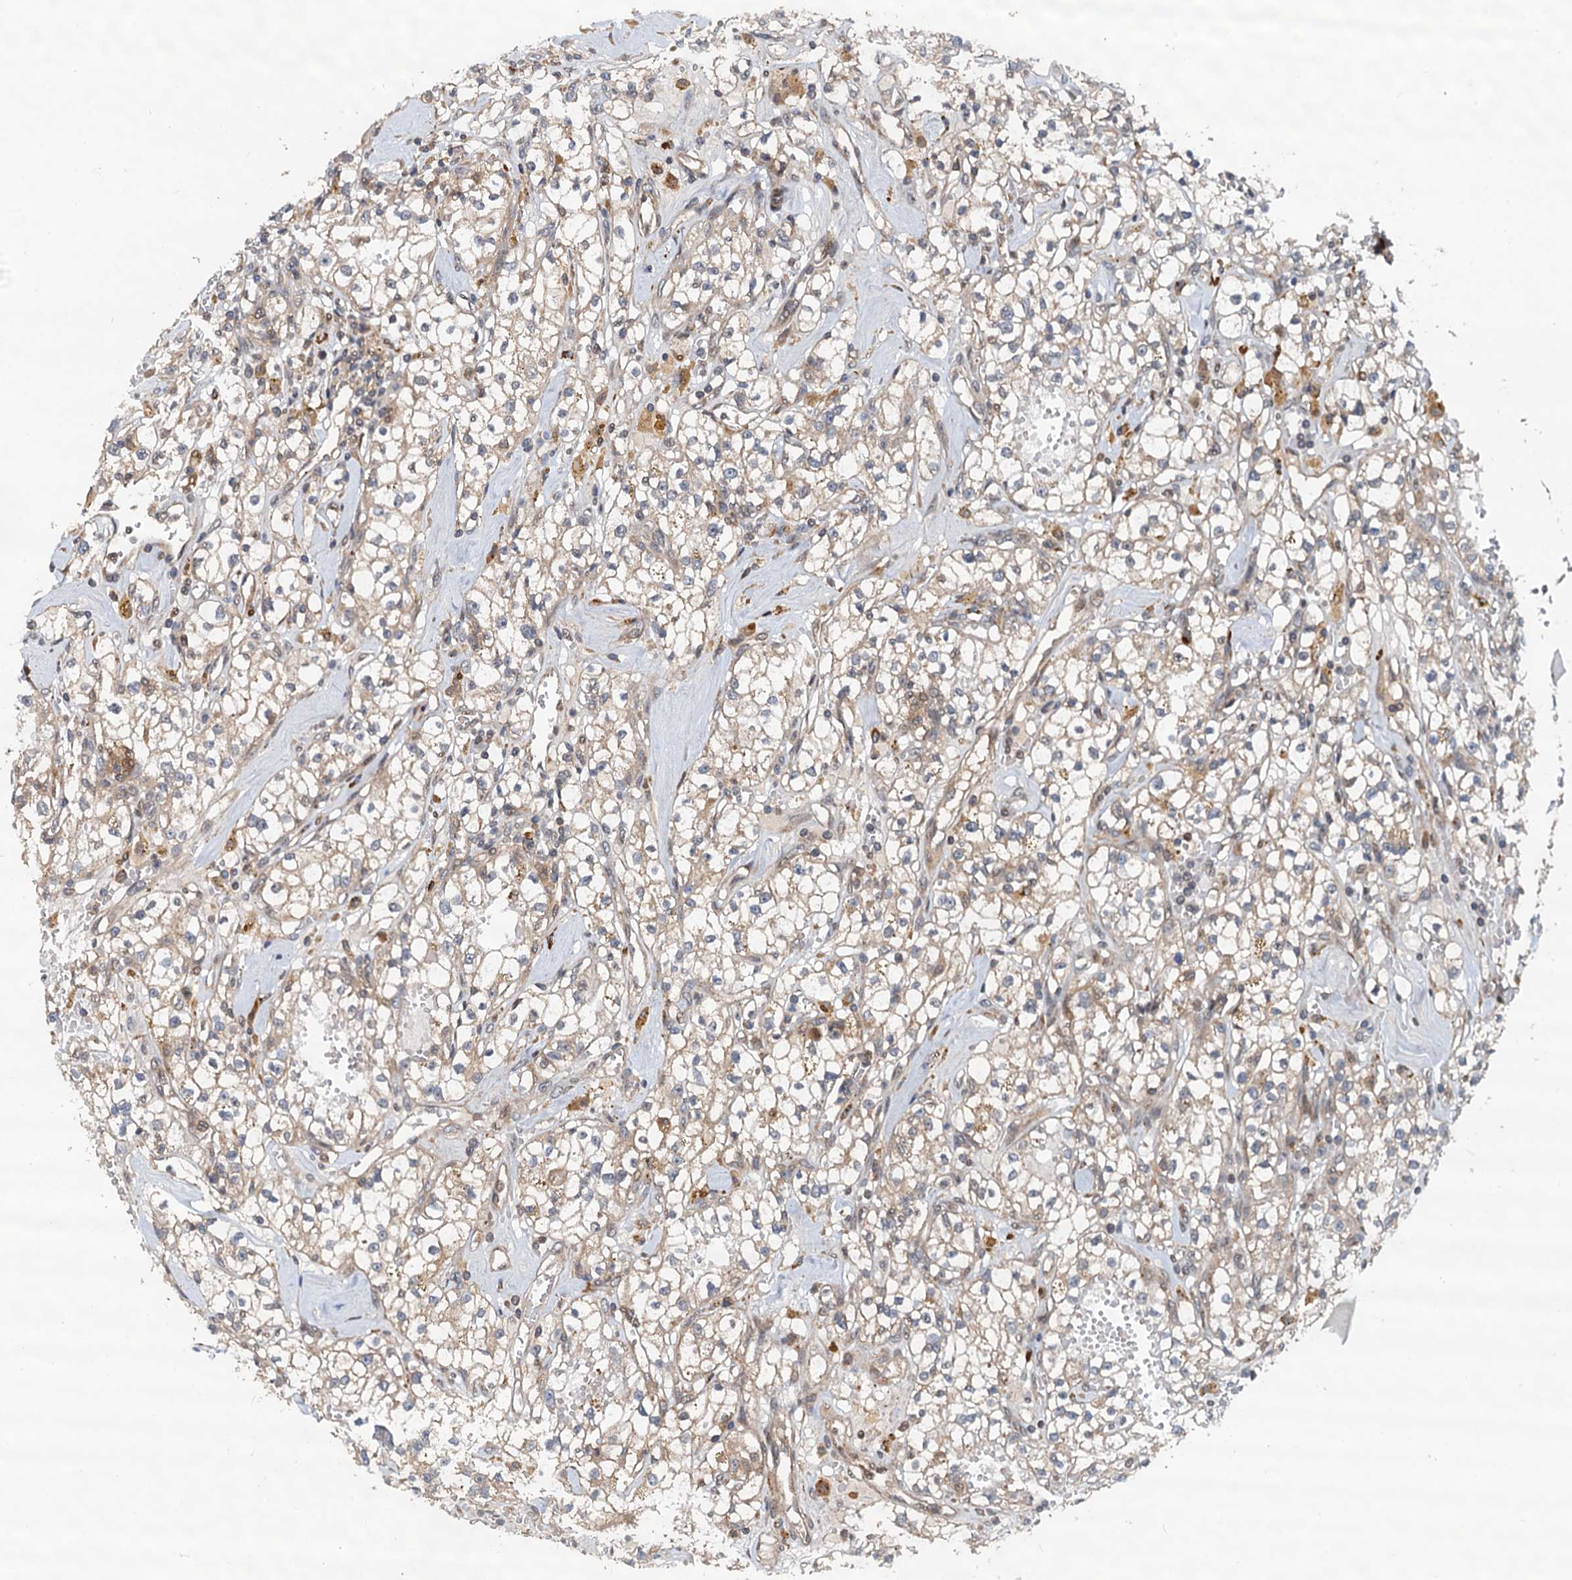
{"staining": {"intensity": "weak", "quantity": "<25%", "location": "cytoplasmic/membranous"}, "tissue": "renal cancer", "cell_type": "Tumor cells", "image_type": "cancer", "snomed": [{"axis": "morphology", "description": "Adenocarcinoma, NOS"}, {"axis": "topography", "description": "Kidney"}], "caption": "Protein analysis of renal cancer demonstrates no significant positivity in tumor cells. (Immunohistochemistry, brightfield microscopy, high magnification).", "gene": "AAGAB", "patient": {"sex": "male", "age": 56}}